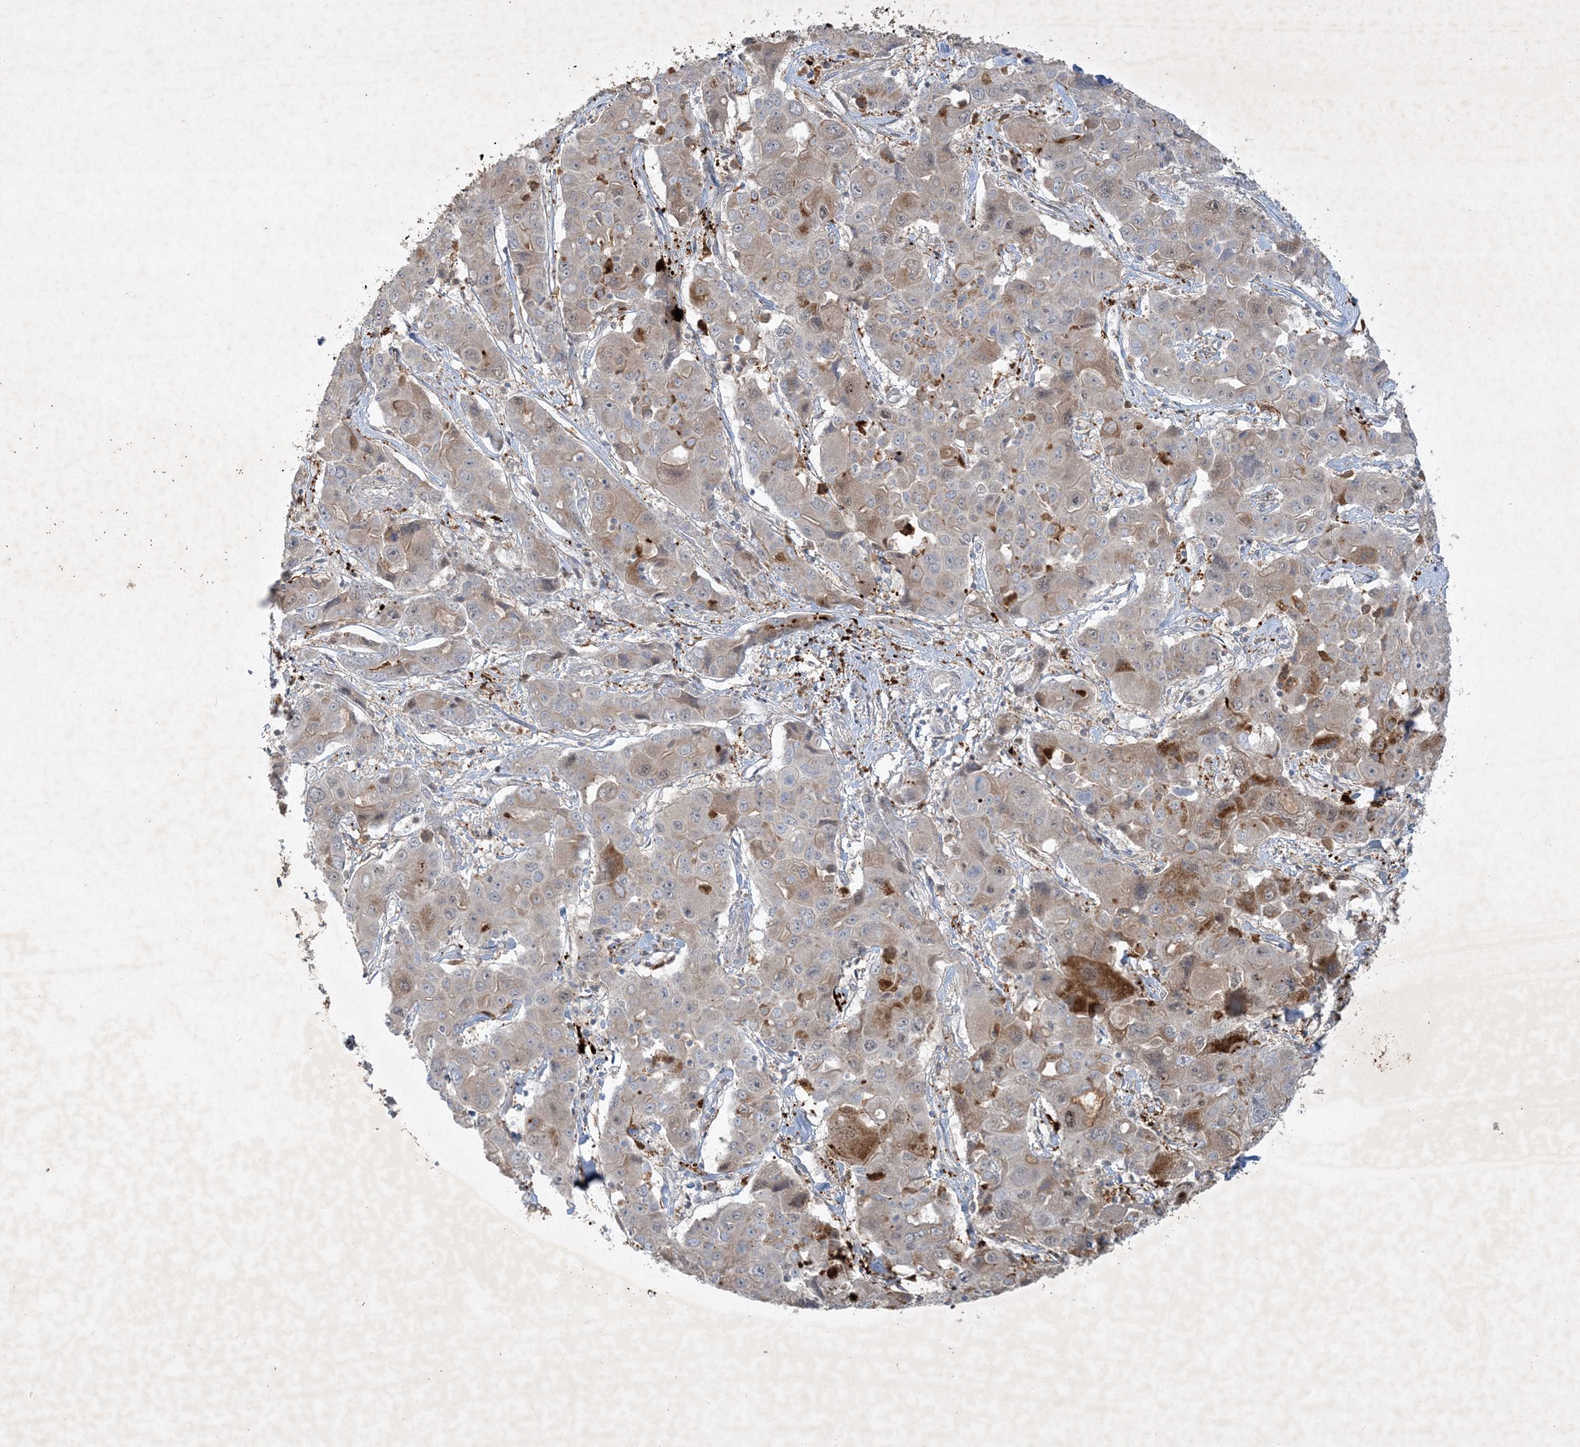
{"staining": {"intensity": "weak", "quantity": "25%-75%", "location": "cytoplasmic/membranous"}, "tissue": "liver cancer", "cell_type": "Tumor cells", "image_type": "cancer", "snomed": [{"axis": "morphology", "description": "Cholangiocarcinoma"}, {"axis": "topography", "description": "Liver"}], "caption": "Human liver cancer (cholangiocarcinoma) stained with a brown dye shows weak cytoplasmic/membranous positive expression in approximately 25%-75% of tumor cells.", "gene": "THG1L", "patient": {"sex": "male", "age": 67}}